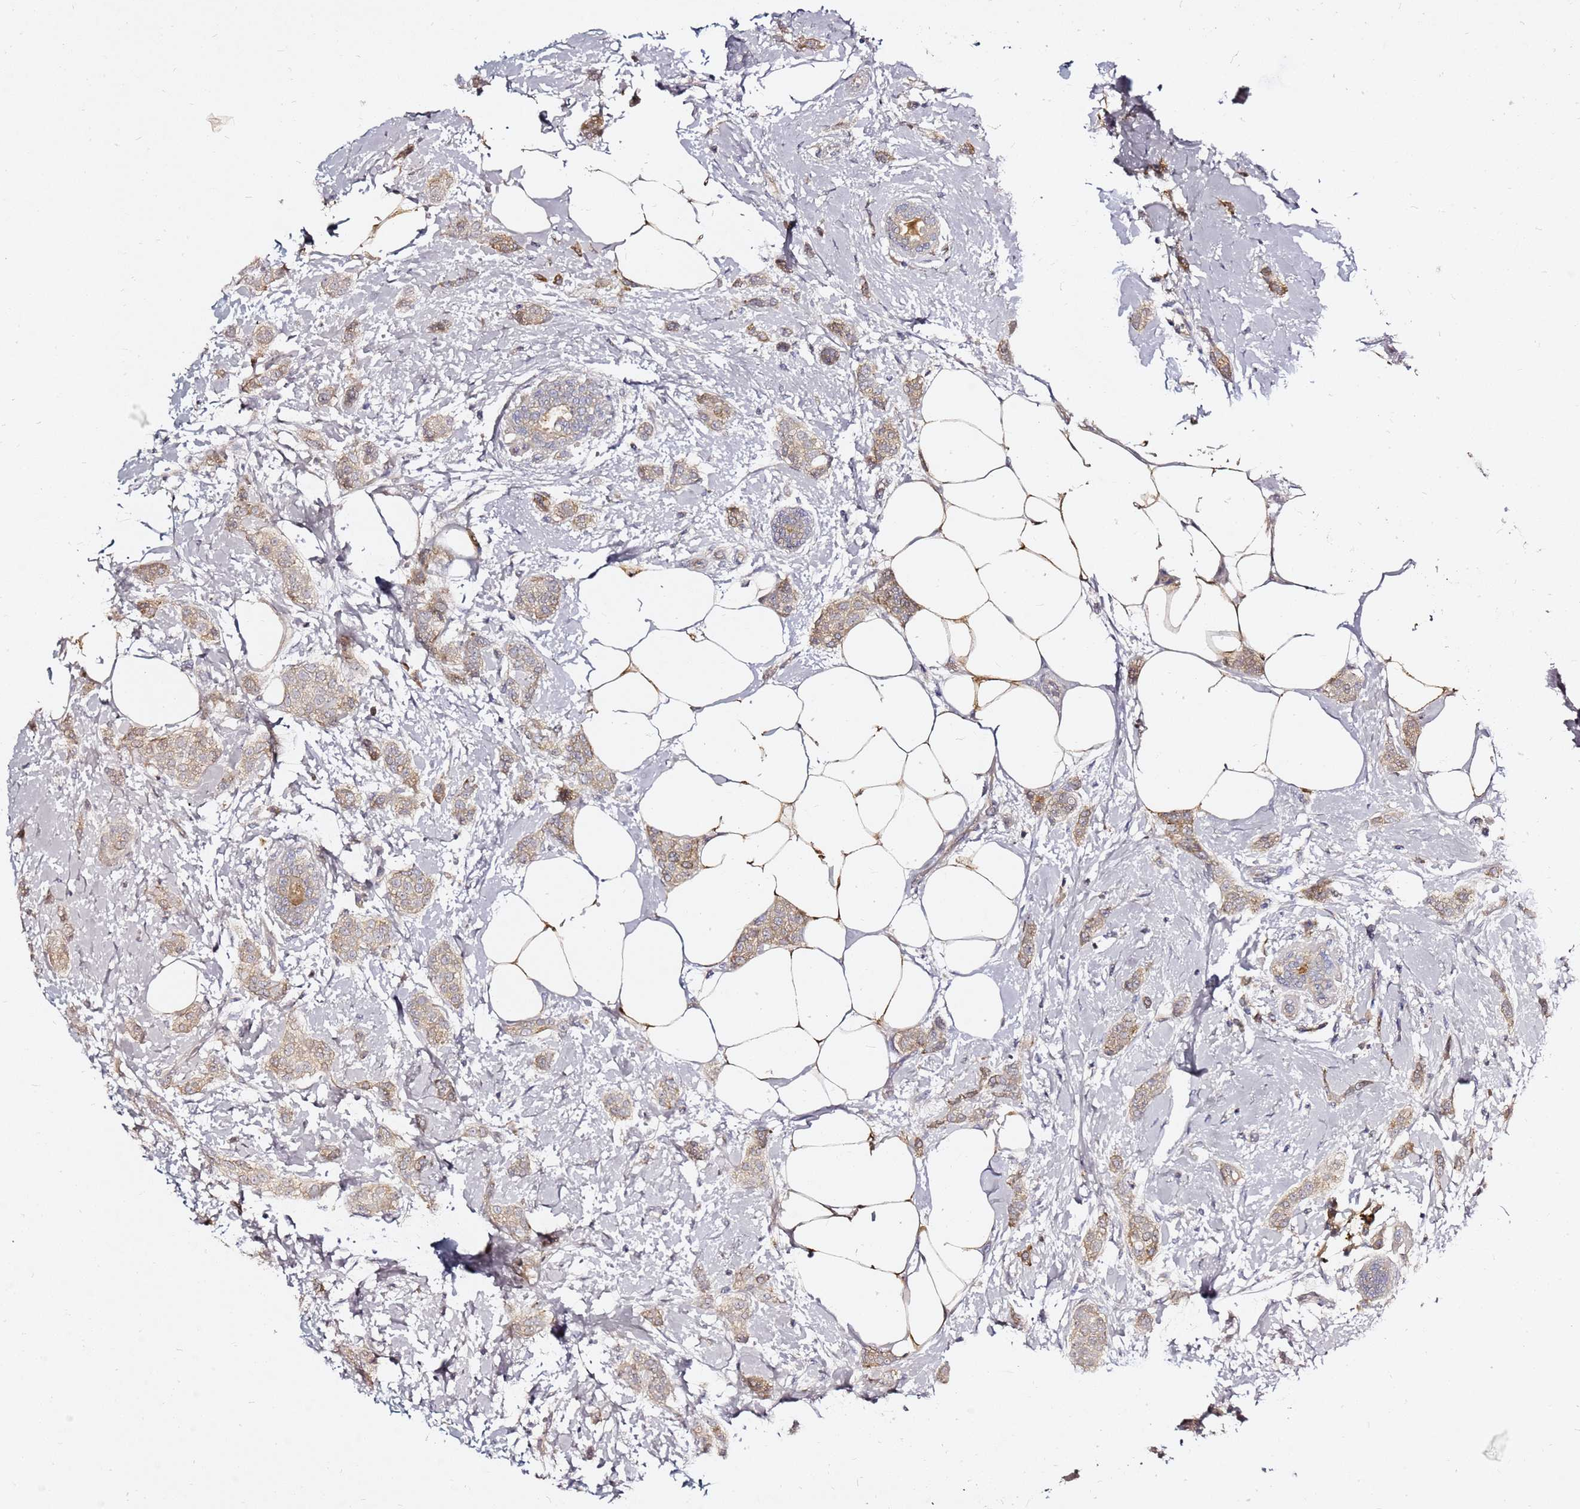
{"staining": {"intensity": "moderate", "quantity": ">75%", "location": "cytoplasmic/membranous"}, "tissue": "breast cancer", "cell_type": "Tumor cells", "image_type": "cancer", "snomed": [{"axis": "morphology", "description": "Duct carcinoma"}, {"axis": "topography", "description": "Breast"}], "caption": "Moderate cytoplasmic/membranous staining is appreciated in approximately >75% of tumor cells in breast cancer. (IHC, brightfield microscopy, high magnification).", "gene": "MON1B", "patient": {"sex": "female", "age": 72}}